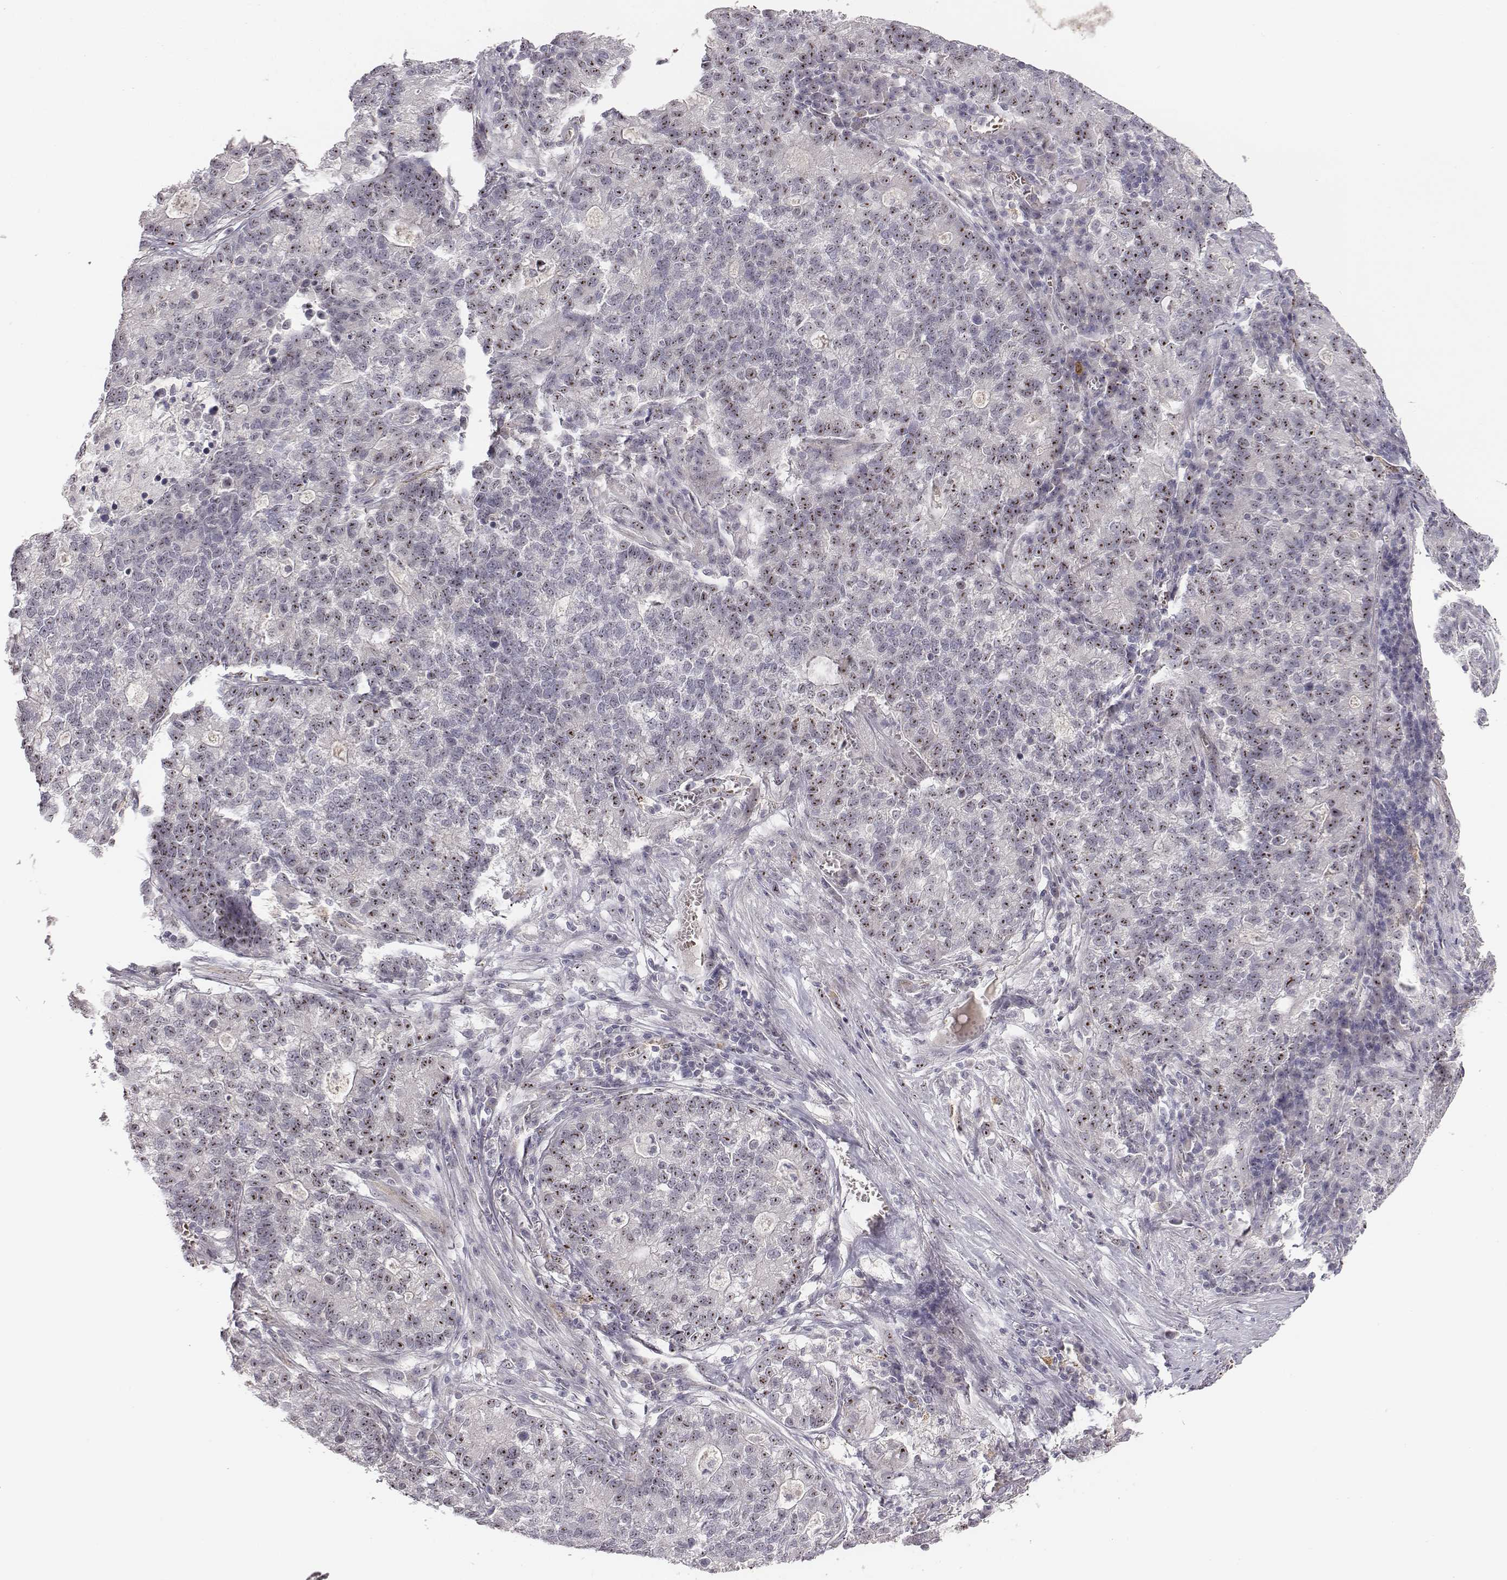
{"staining": {"intensity": "strong", "quantity": "25%-75%", "location": "nuclear"}, "tissue": "lung cancer", "cell_type": "Tumor cells", "image_type": "cancer", "snomed": [{"axis": "morphology", "description": "Adenocarcinoma, NOS"}, {"axis": "topography", "description": "Lung"}], "caption": "Human adenocarcinoma (lung) stained with a brown dye shows strong nuclear positive staining in approximately 25%-75% of tumor cells.", "gene": "NIFK", "patient": {"sex": "male", "age": 57}}